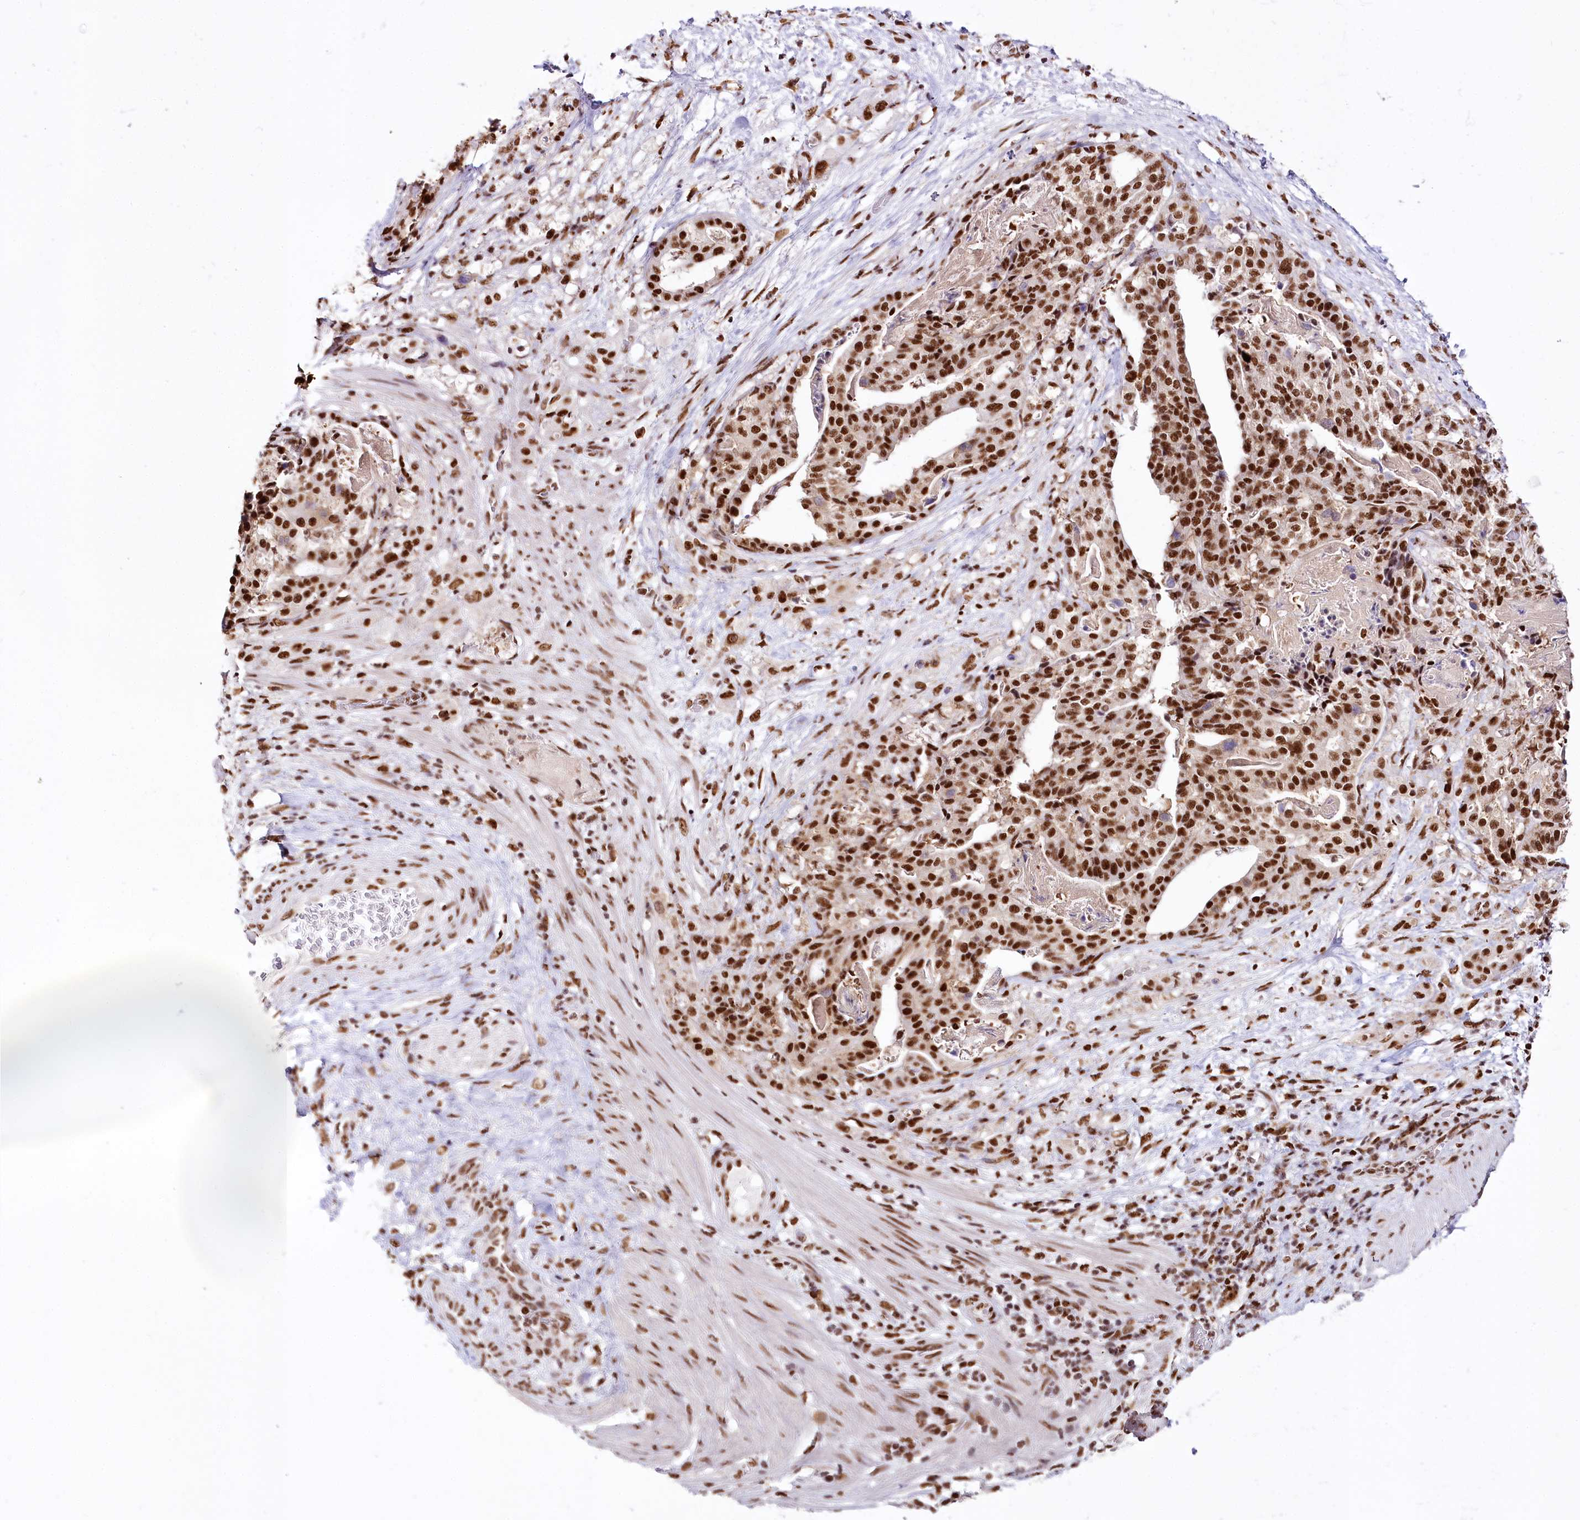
{"staining": {"intensity": "strong", "quantity": ">75%", "location": "nuclear"}, "tissue": "stomach cancer", "cell_type": "Tumor cells", "image_type": "cancer", "snomed": [{"axis": "morphology", "description": "Adenocarcinoma, NOS"}, {"axis": "topography", "description": "Stomach"}], "caption": "Human stomach adenocarcinoma stained with a protein marker demonstrates strong staining in tumor cells.", "gene": "SMARCE1", "patient": {"sex": "male", "age": 48}}